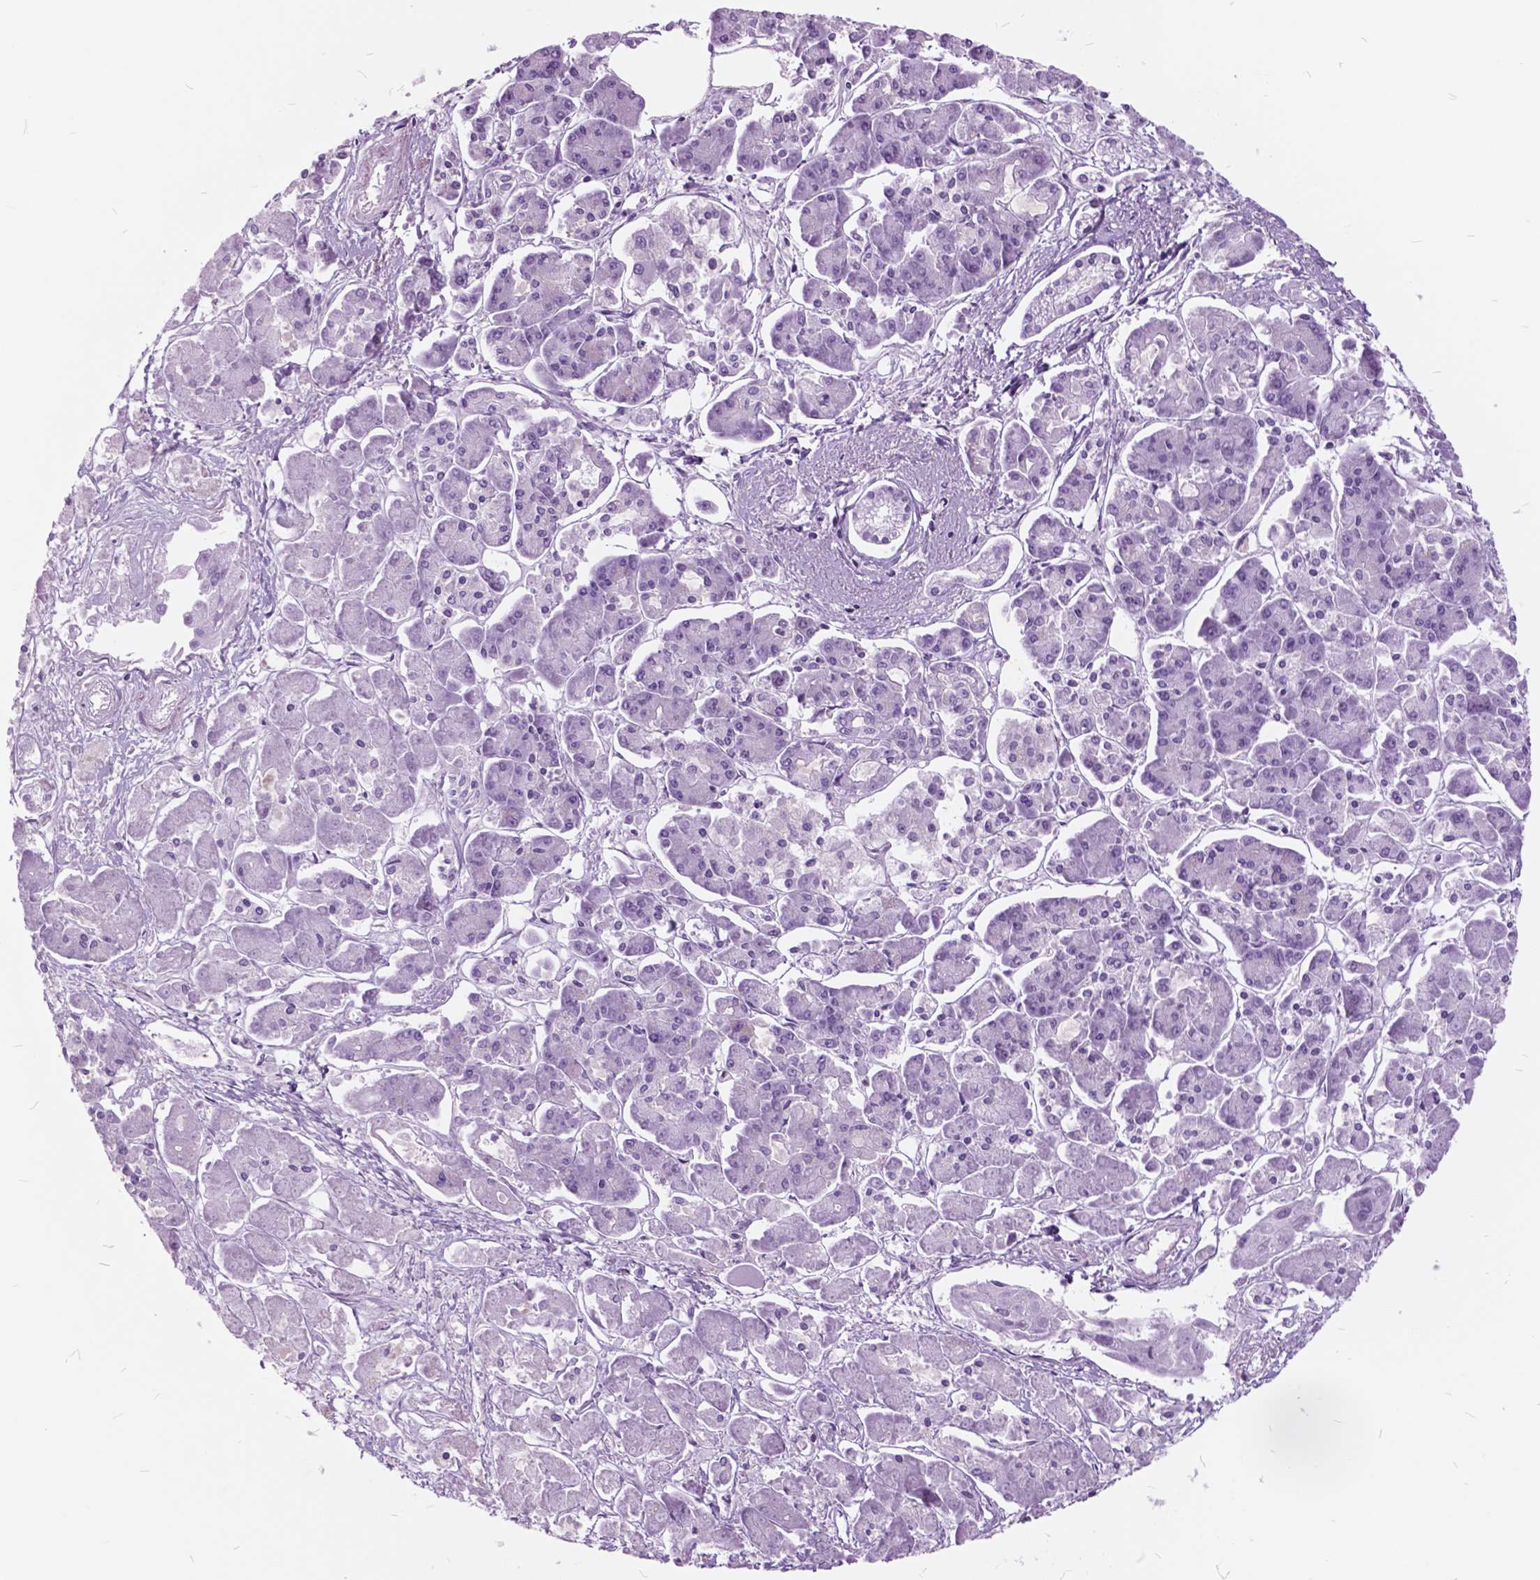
{"staining": {"intensity": "negative", "quantity": "none", "location": "none"}, "tissue": "pancreatic cancer", "cell_type": "Tumor cells", "image_type": "cancer", "snomed": [{"axis": "morphology", "description": "Adenocarcinoma, NOS"}, {"axis": "topography", "description": "Pancreas"}], "caption": "IHC micrograph of neoplastic tissue: human adenocarcinoma (pancreatic) stained with DAB (3,3'-diaminobenzidine) shows no significant protein expression in tumor cells. The staining was performed using DAB to visualize the protein expression in brown, while the nuclei were stained in blue with hematoxylin (Magnification: 20x).", "gene": "SP140", "patient": {"sex": "male", "age": 85}}